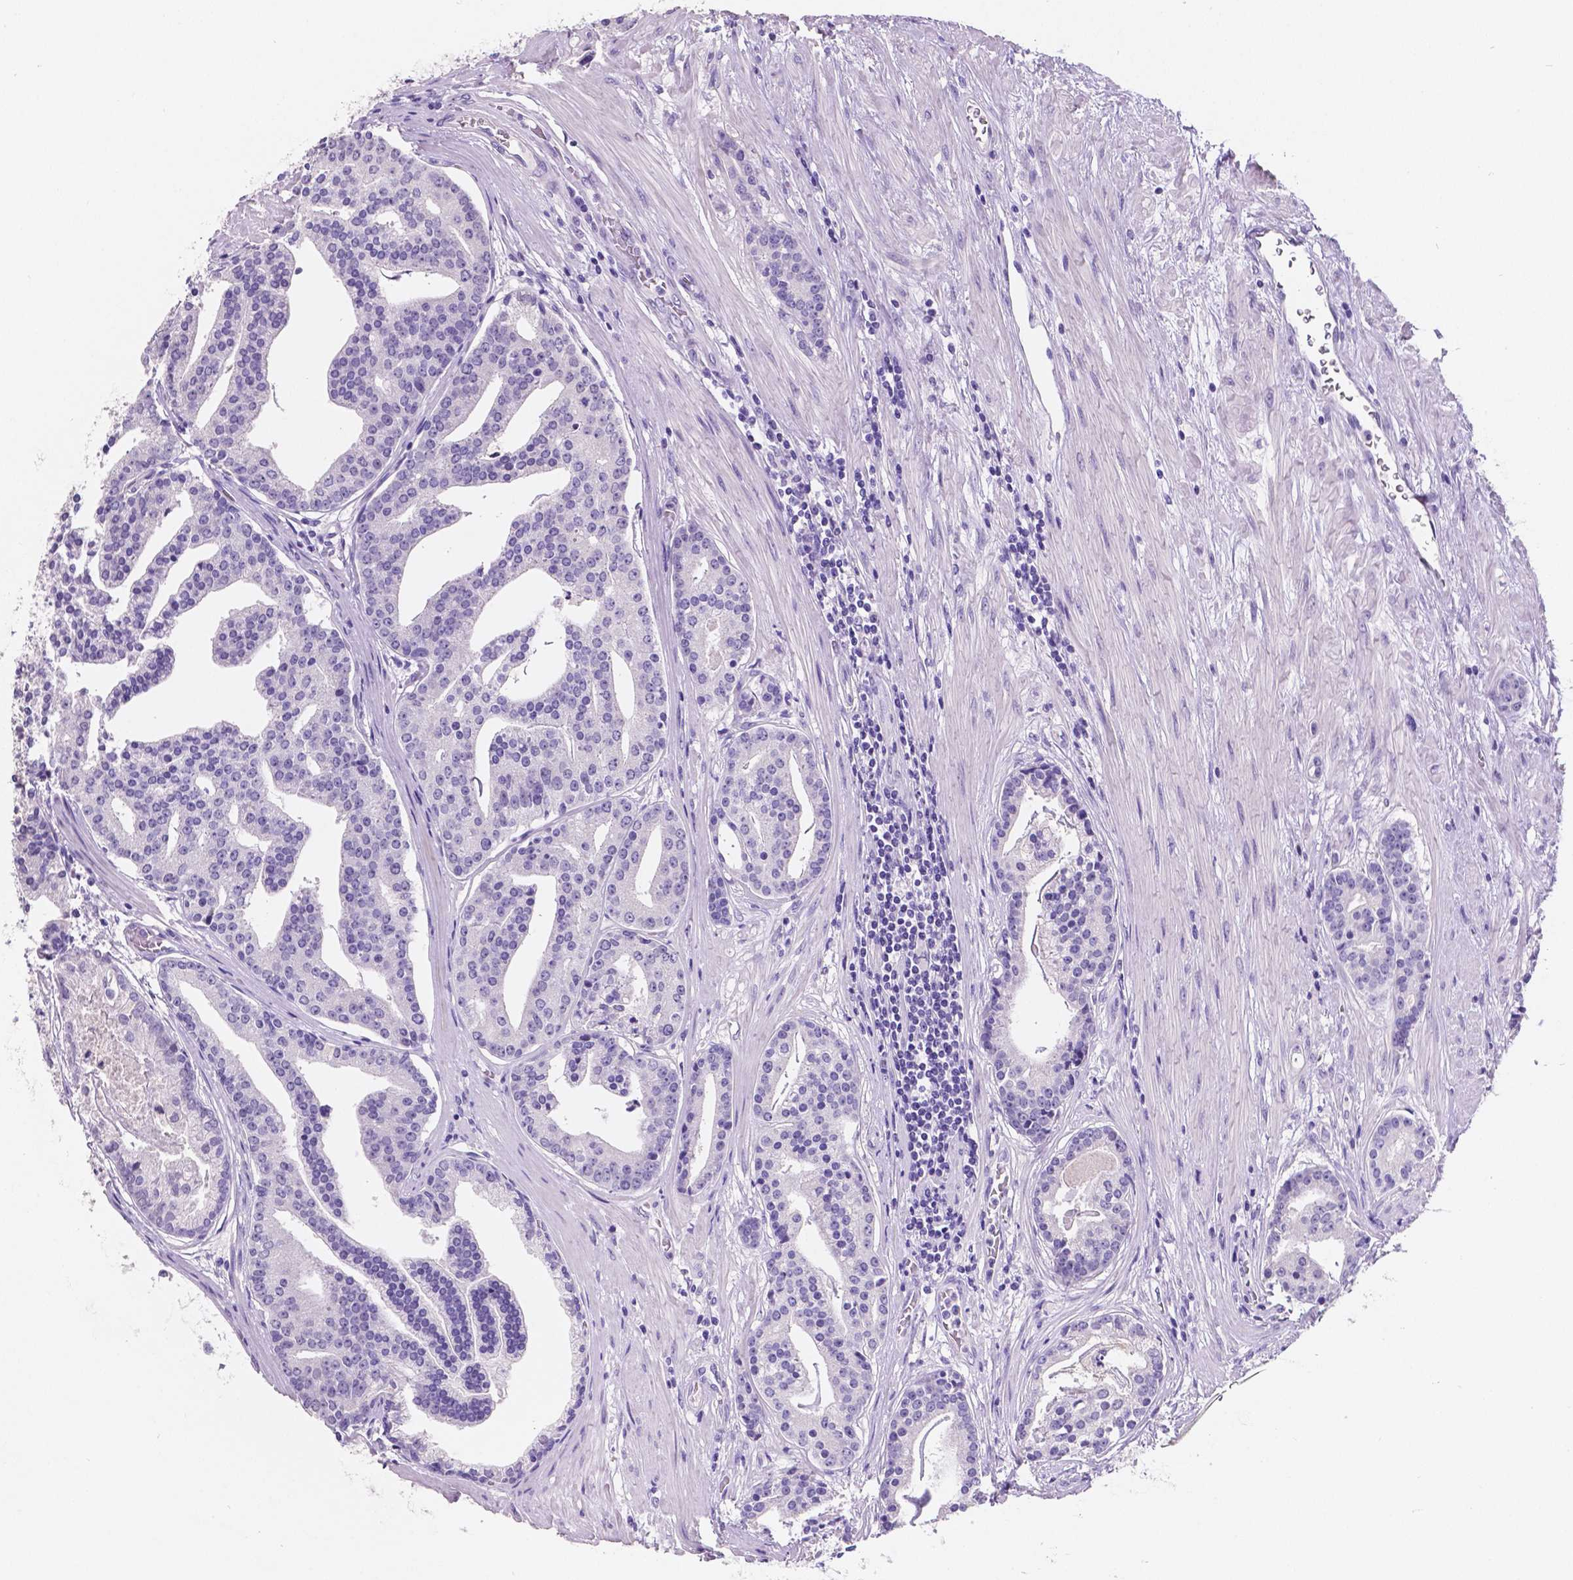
{"staining": {"intensity": "negative", "quantity": "none", "location": "none"}, "tissue": "prostate cancer", "cell_type": "Tumor cells", "image_type": "cancer", "snomed": [{"axis": "morphology", "description": "Adenocarcinoma, NOS"}, {"axis": "topography", "description": "Prostate and seminal vesicle, NOS"}, {"axis": "topography", "description": "Prostate"}], "caption": "High power microscopy histopathology image of an IHC micrograph of prostate cancer, revealing no significant positivity in tumor cells.", "gene": "SATB2", "patient": {"sex": "male", "age": 44}}